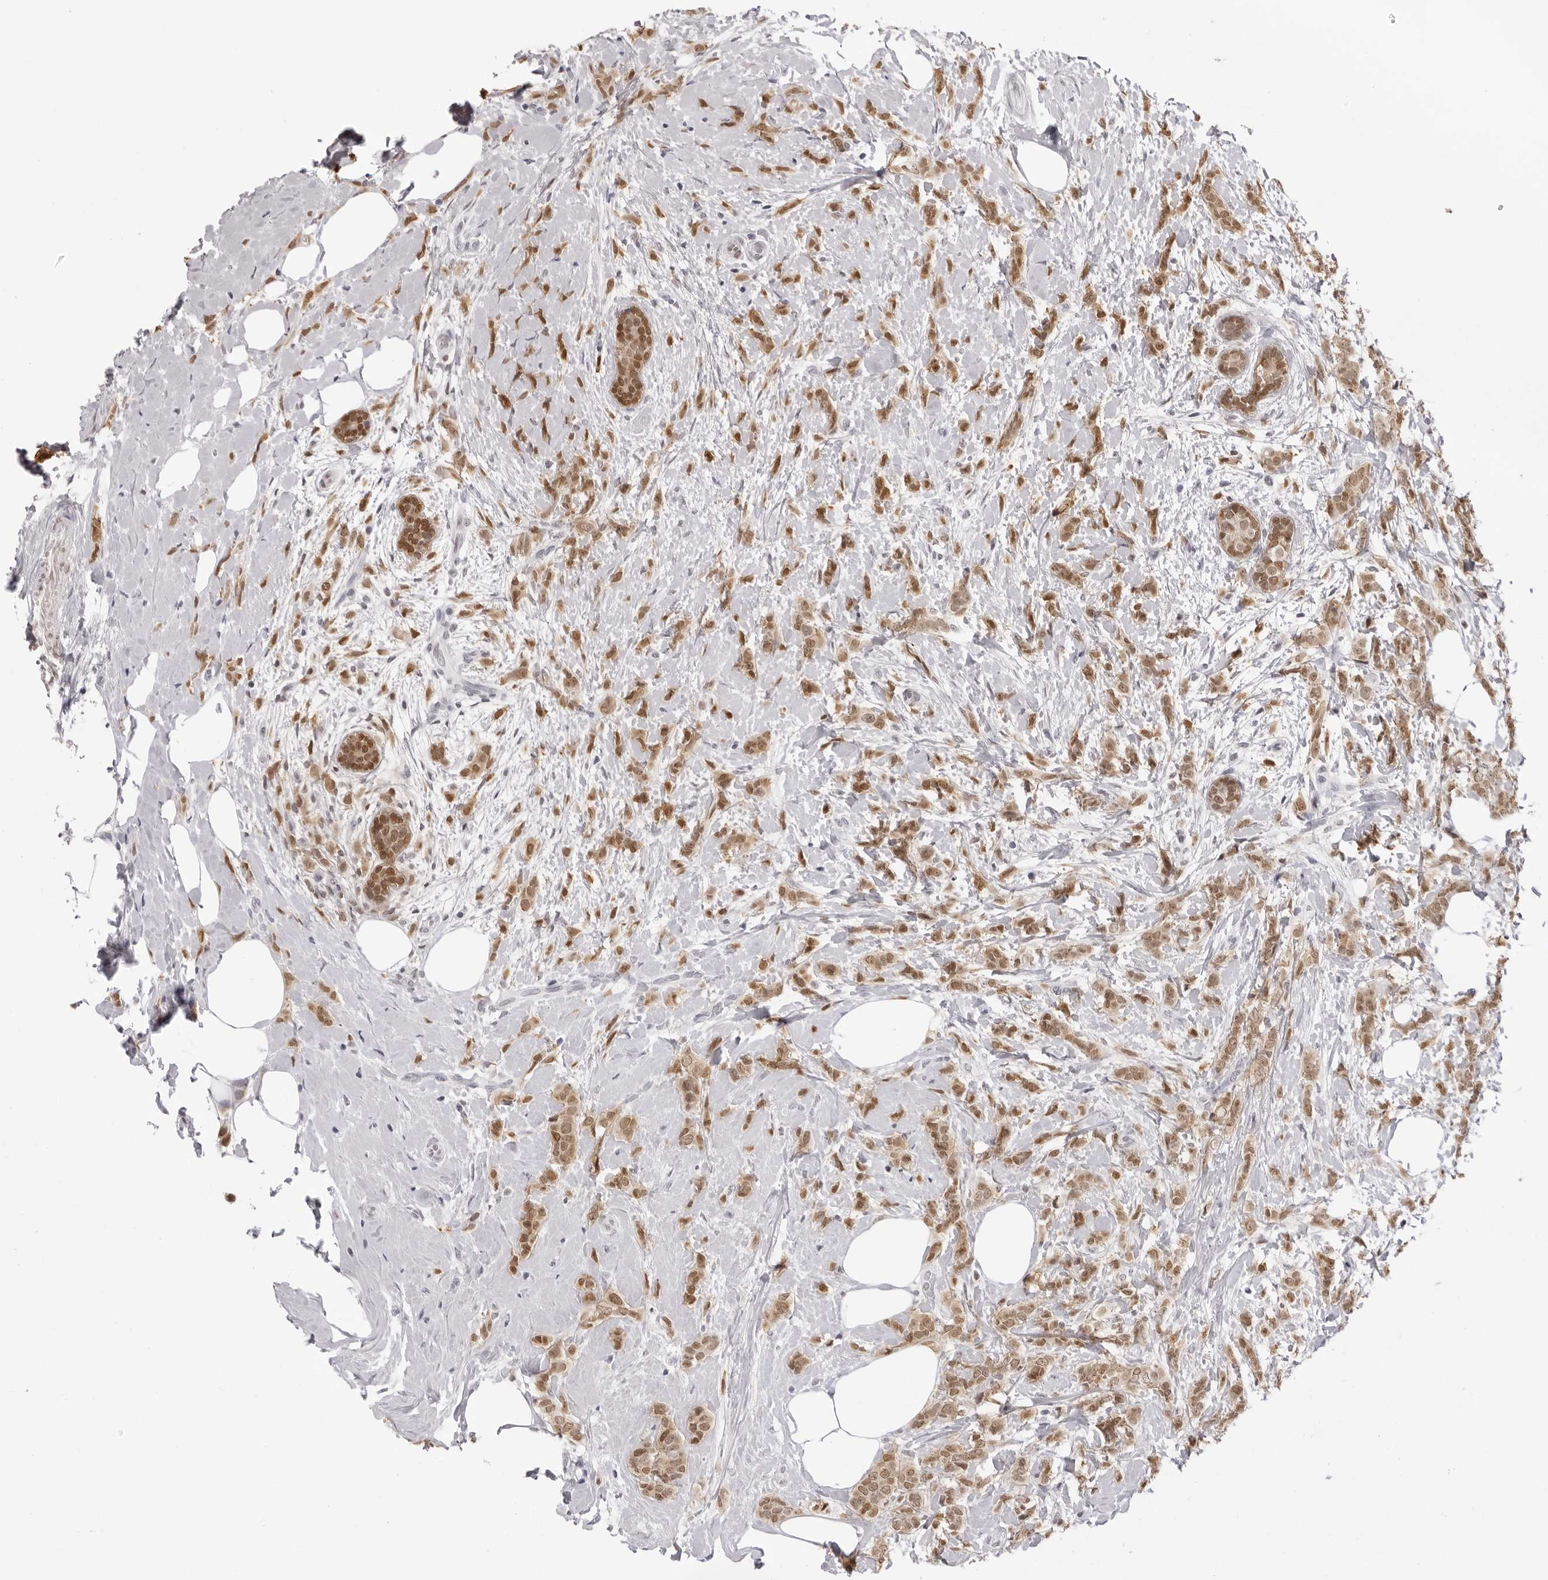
{"staining": {"intensity": "moderate", "quantity": ">75%", "location": "cytoplasmic/membranous,nuclear"}, "tissue": "breast cancer", "cell_type": "Tumor cells", "image_type": "cancer", "snomed": [{"axis": "morphology", "description": "Lobular carcinoma, in situ"}, {"axis": "morphology", "description": "Lobular carcinoma"}, {"axis": "topography", "description": "Breast"}], "caption": "A medium amount of moderate cytoplasmic/membranous and nuclear expression is appreciated in approximately >75% of tumor cells in breast cancer tissue.", "gene": "HSPA4", "patient": {"sex": "female", "age": 41}}